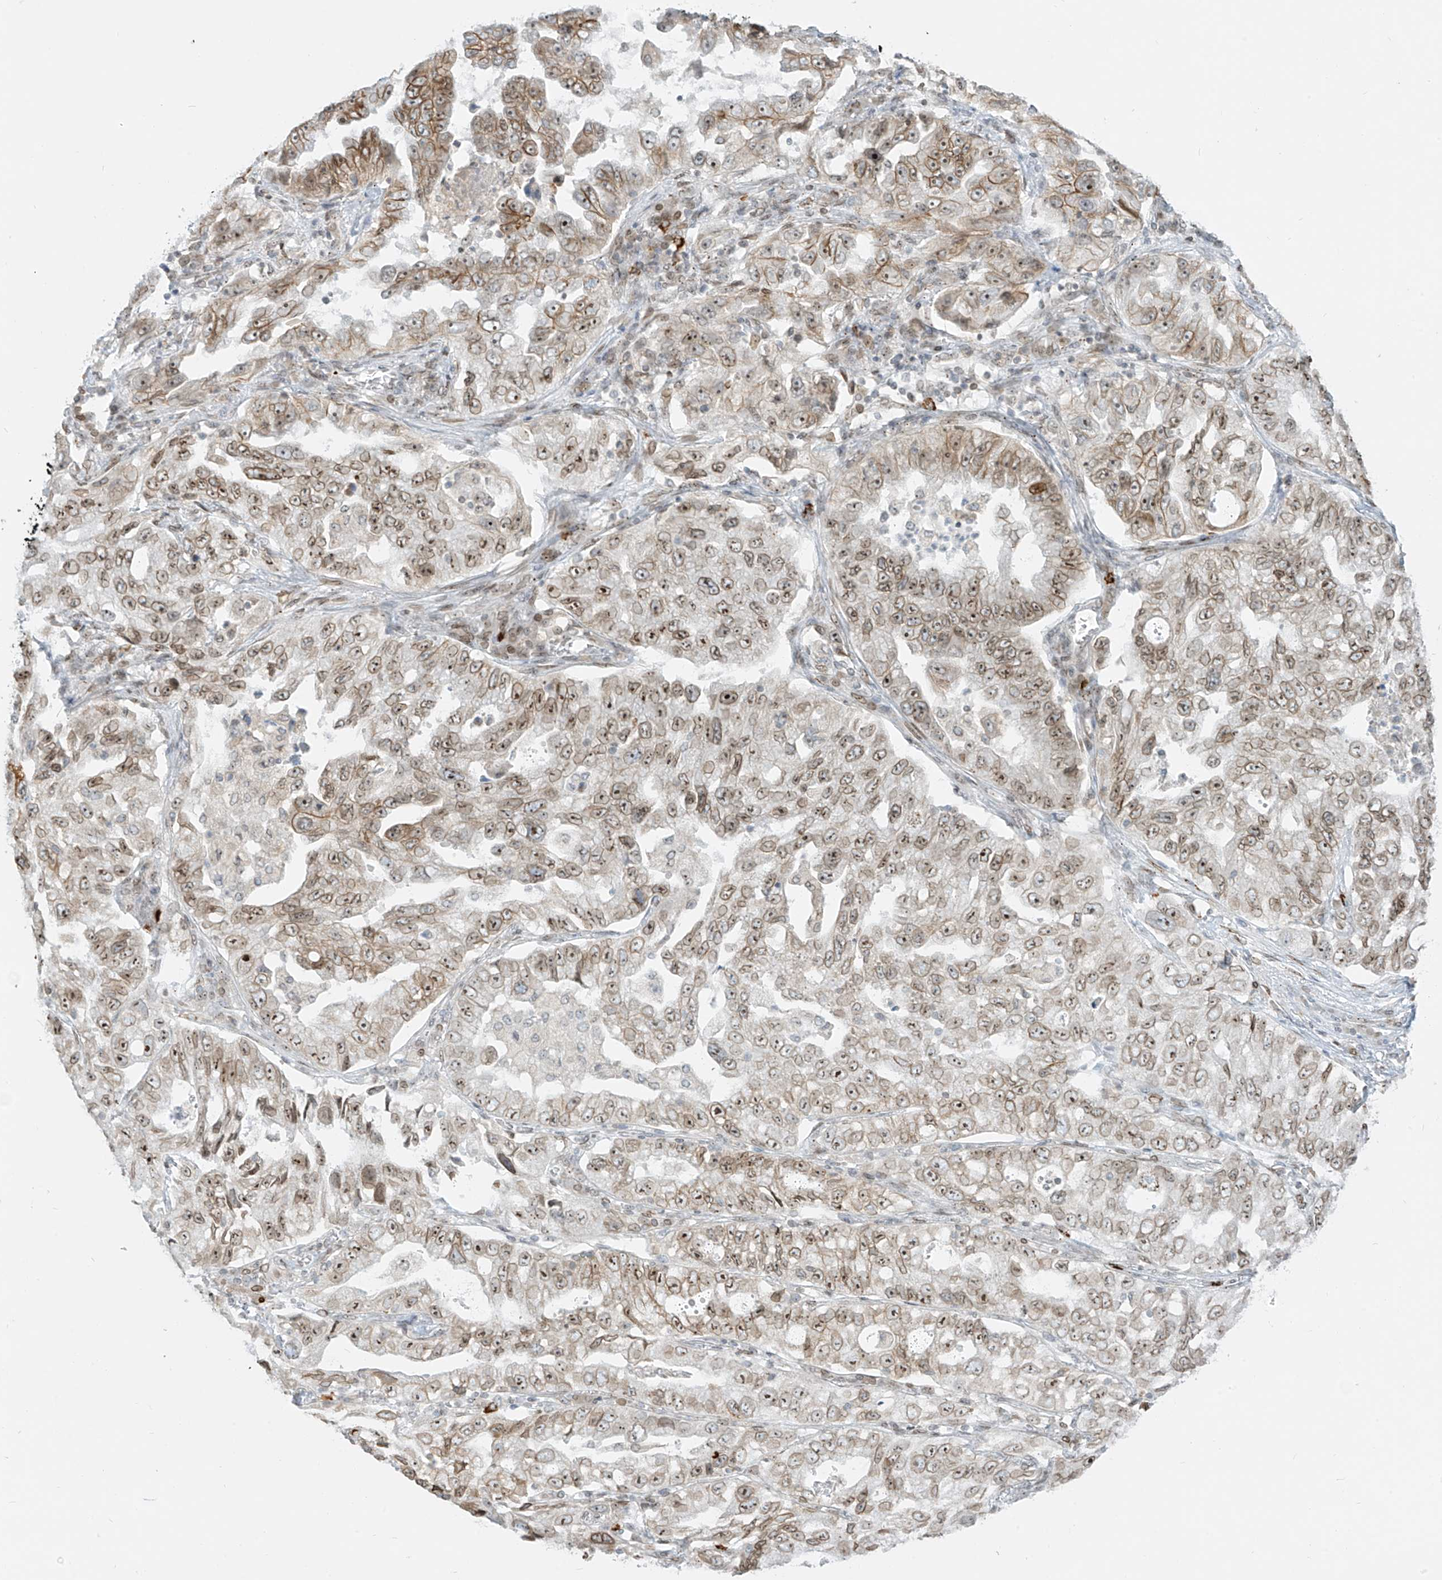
{"staining": {"intensity": "moderate", "quantity": ">75%", "location": "cytoplasmic/membranous,nuclear"}, "tissue": "lung cancer", "cell_type": "Tumor cells", "image_type": "cancer", "snomed": [{"axis": "morphology", "description": "Adenocarcinoma, NOS"}, {"axis": "topography", "description": "Lung"}], "caption": "This image reveals immunohistochemistry staining of human lung cancer, with medium moderate cytoplasmic/membranous and nuclear staining in about >75% of tumor cells.", "gene": "SAMD15", "patient": {"sex": "female", "age": 51}}